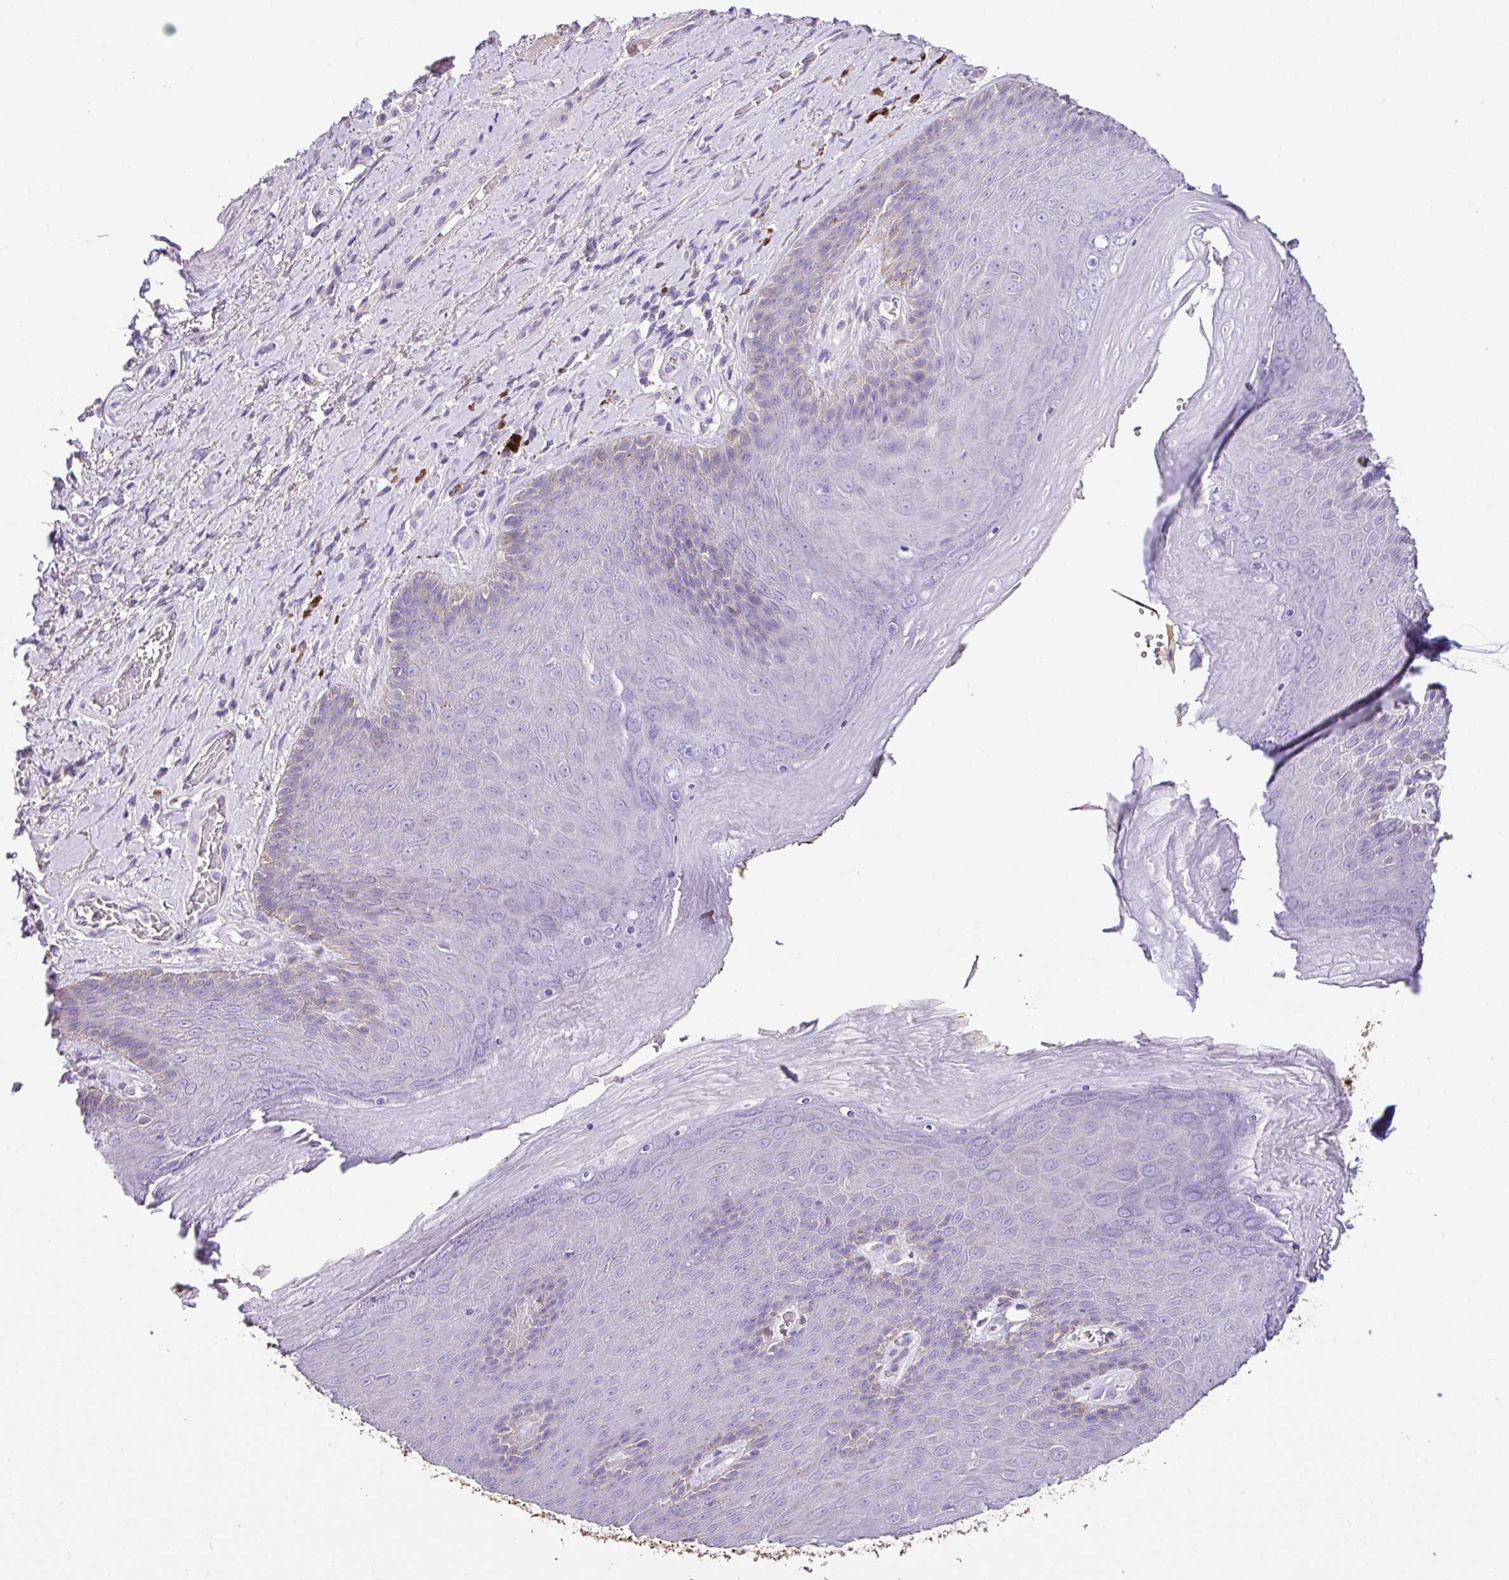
{"staining": {"intensity": "negative", "quantity": "none", "location": "none"}, "tissue": "skin", "cell_type": "Epidermal cells", "image_type": "normal", "snomed": [{"axis": "morphology", "description": "Normal tissue, NOS"}, {"axis": "topography", "description": "Anal"}, {"axis": "topography", "description": "Peripheral nerve tissue"}], "caption": "This is a image of immunohistochemistry staining of unremarkable skin, which shows no positivity in epidermal cells.", "gene": "ZG16", "patient": {"sex": "male", "age": 53}}